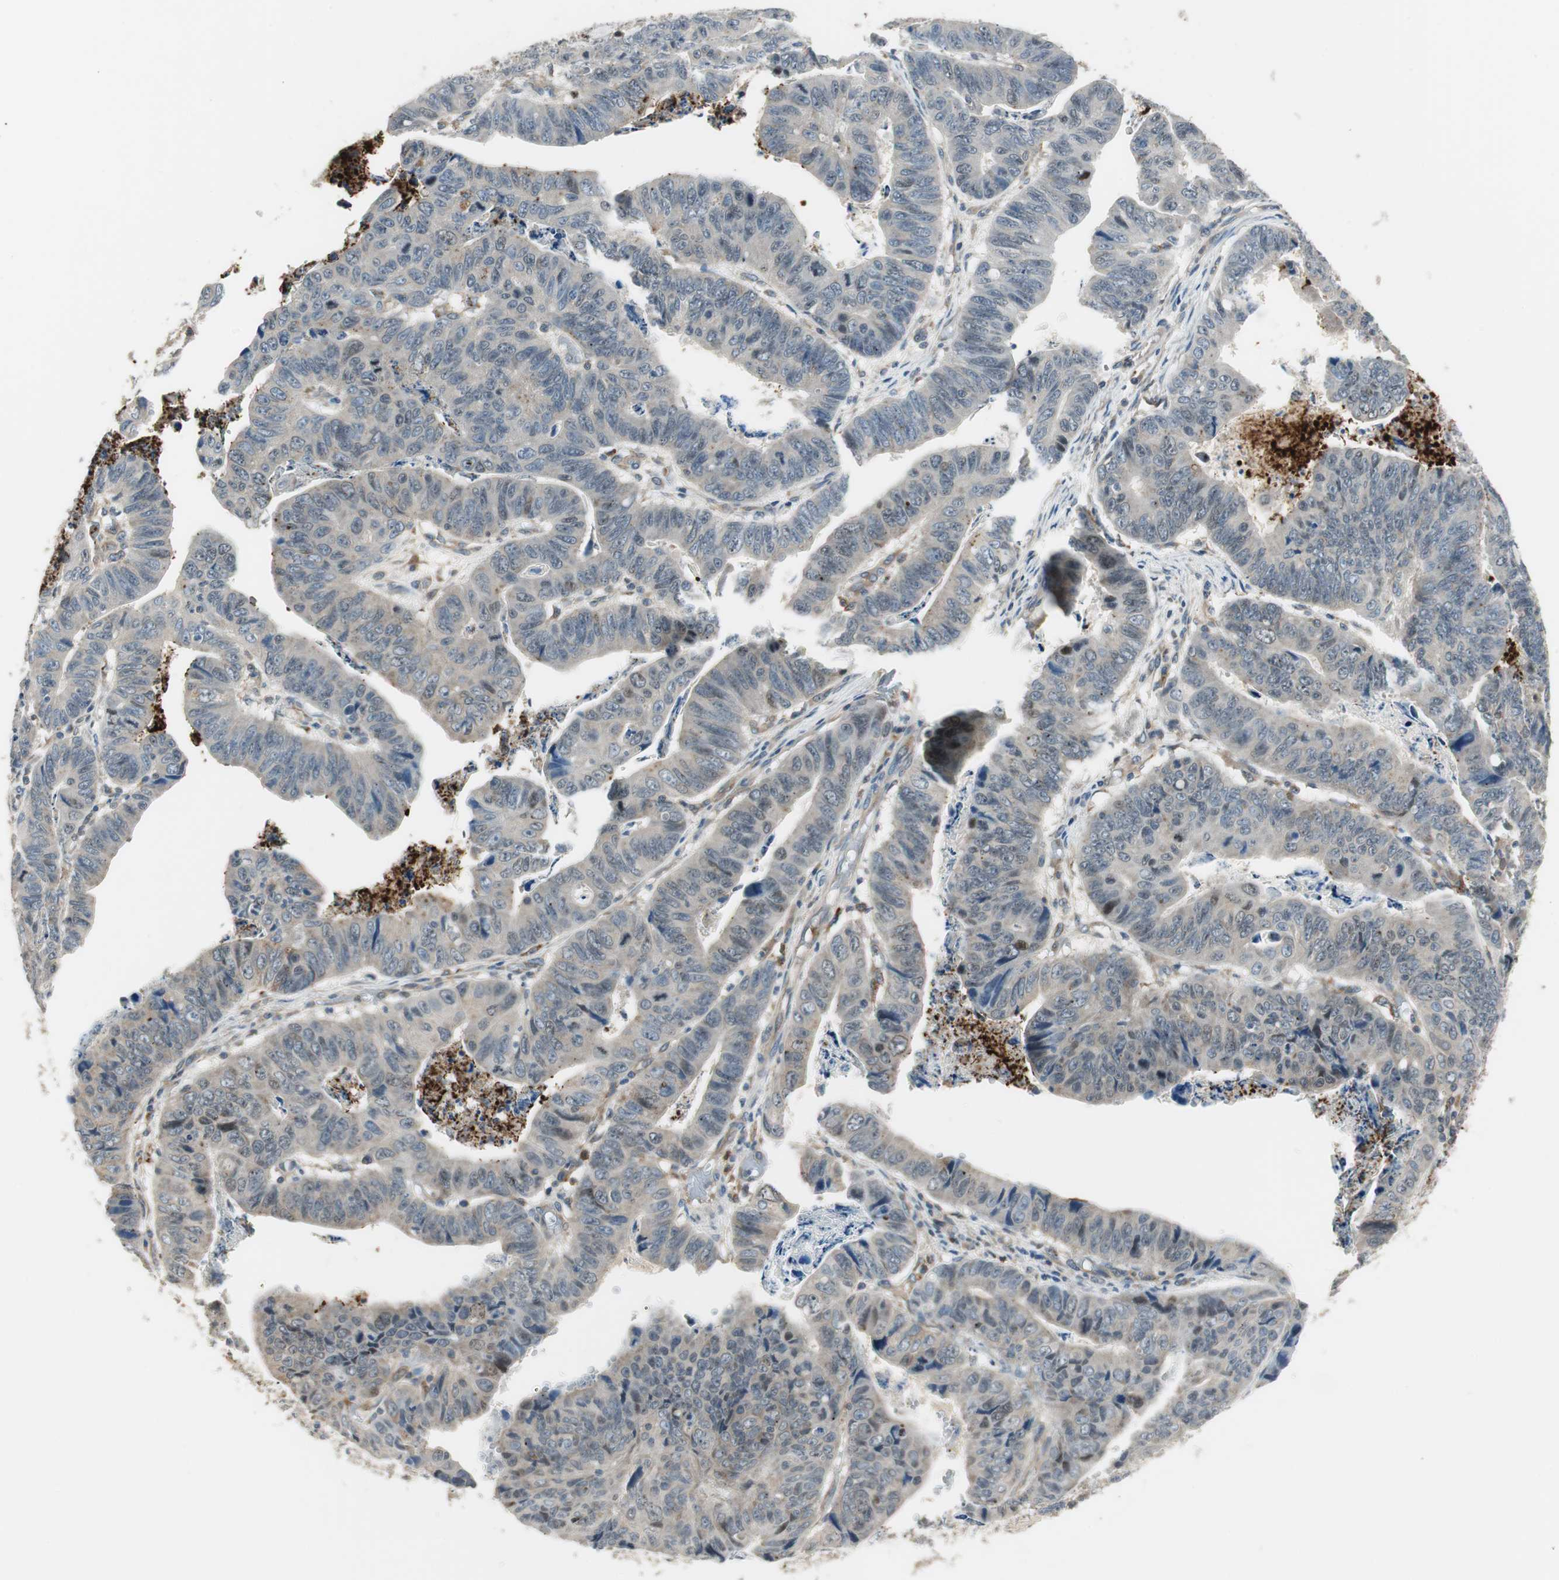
{"staining": {"intensity": "weak", "quantity": "25%-75%", "location": "cytoplasmic/membranous"}, "tissue": "stomach cancer", "cell_type": "Tumor cells", "image_type": "cancer", "snomed": [{"axis": "morphology", "description": "Adenocarcinoma, NOS"}, {"axis": "topography", "description": "Stomach, lower"}], "caption": "This image shows IHC staining of stomach cancer (adenocarcinoma), with low weak cytoplasmic/membranous positivity in approximately 25%-75% of tumor cells.", "gene": "NCK1", "patient": {"sex": "male", "age": 77}}